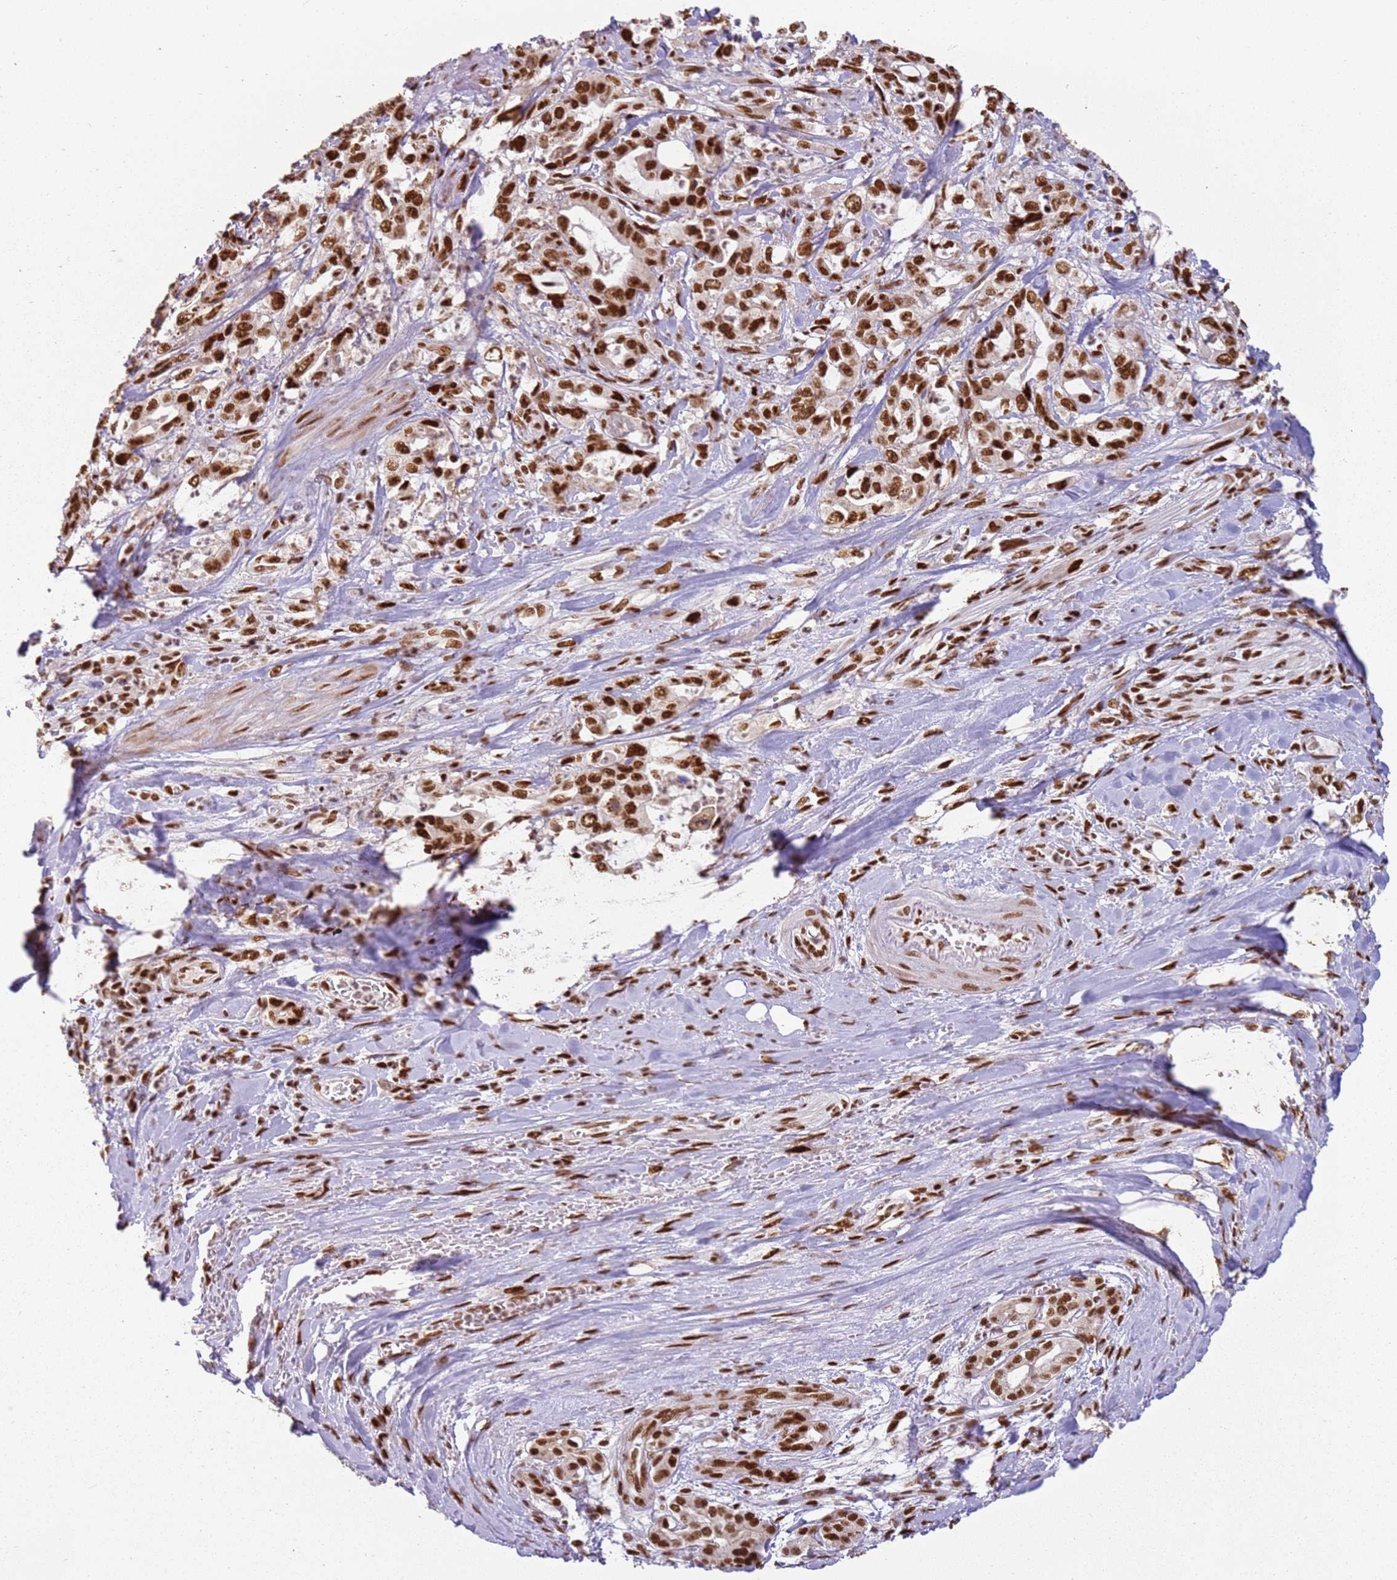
{"staining": {"intensity": "strong", "quantity": ">75%", "location": "nuclear"}, "tissue": "pancreatic cancer", "cell_type": "Tumor cells", "image_type": "cancer", "snomed": [{"axis": "morphology", "description": "Adenocarcinoma, NOS"}, {"axis": "topography", "description": "Pancreas"}], "caption": "Immunohistochemical staining of adenocarcinoma (pancreatic) exhibits strong nuclear protein positivity in about >75% of tumor cells. The staining was performed using DAB, with brown indicating positive protein expression. Nuclei are stained blue with hematoxylin.", "gene": "TENT4A", "patient": {"sex": "female", "age": 61}}